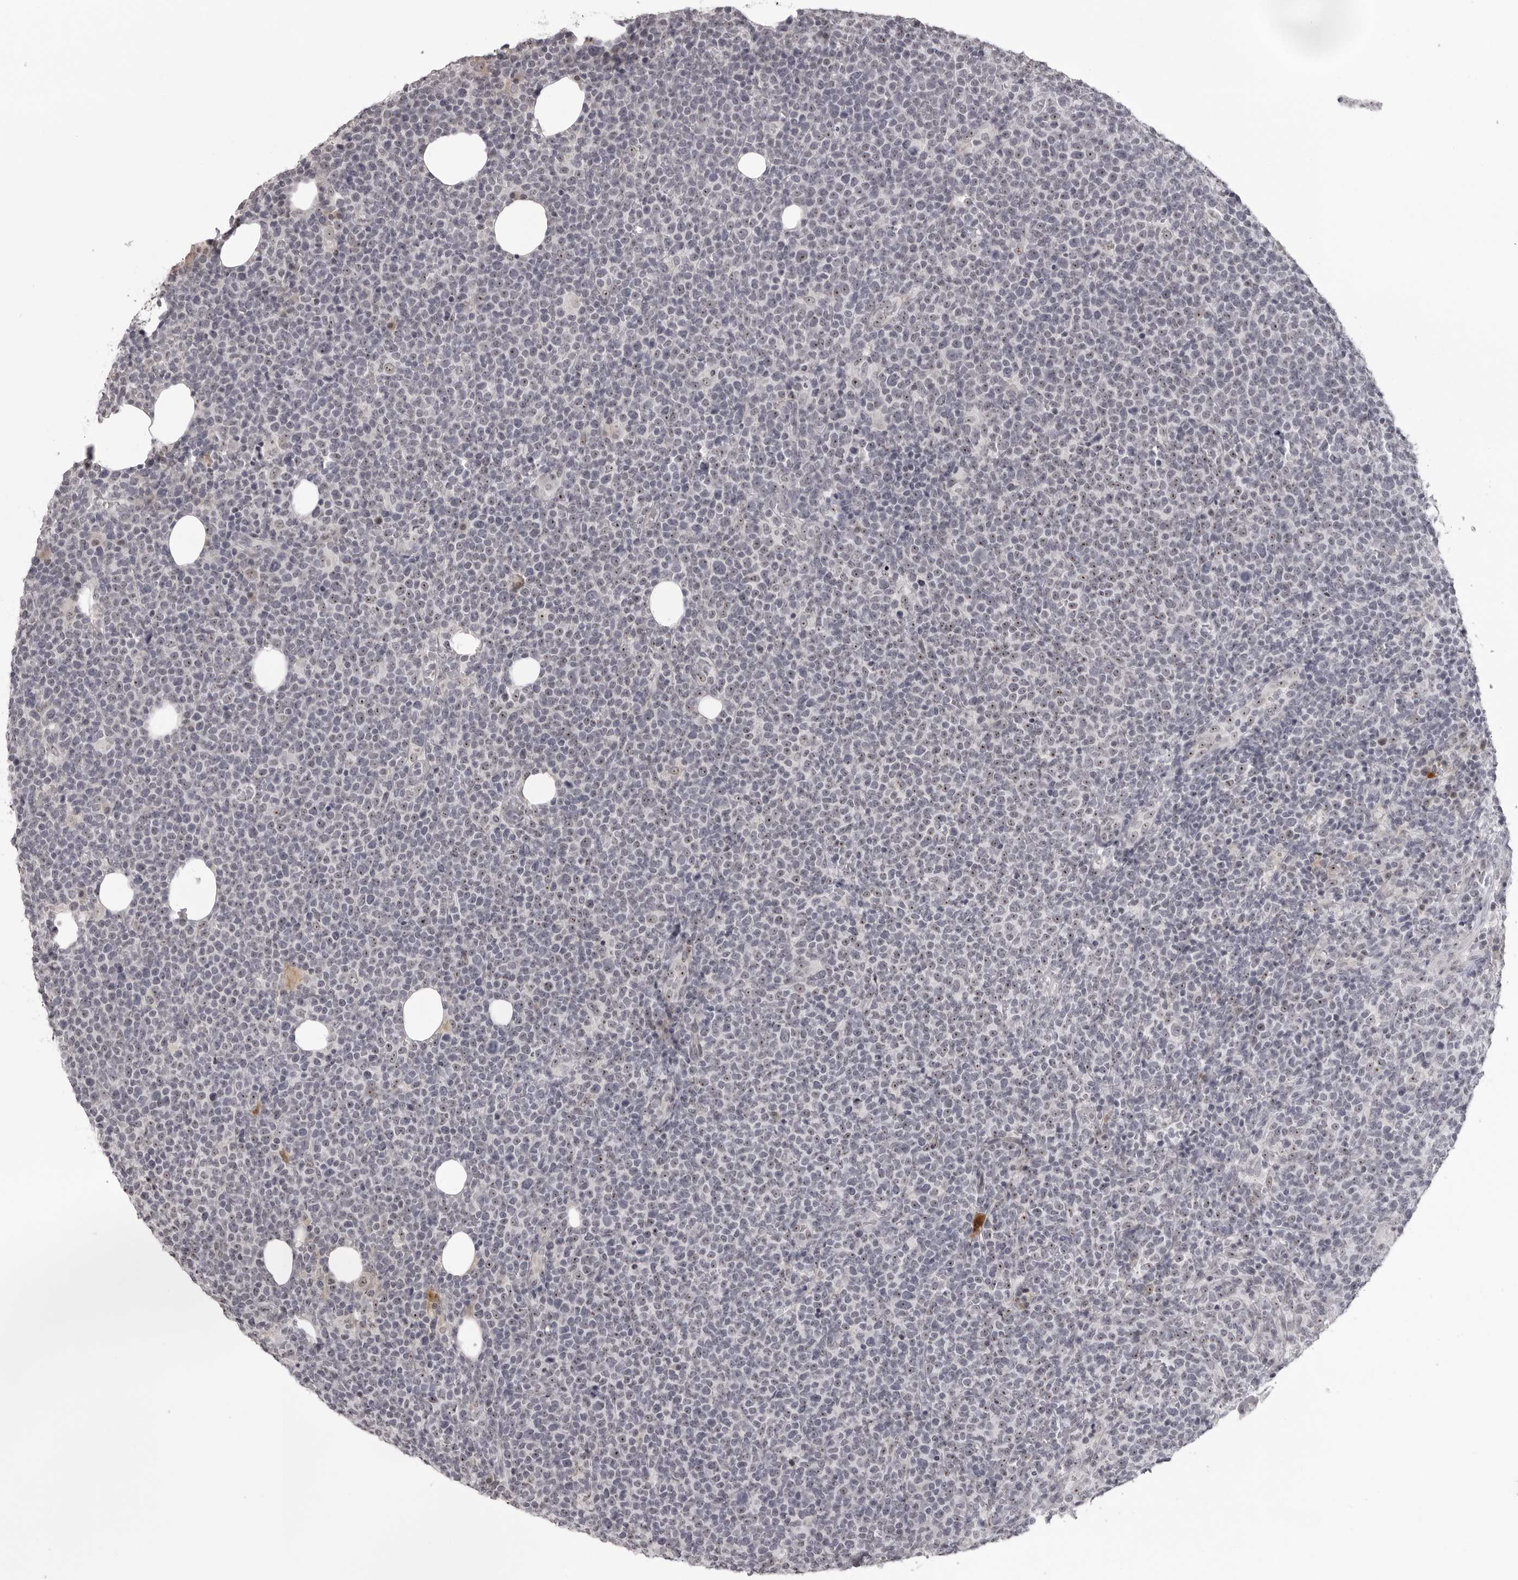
{"staining": {"intensity": "moderate", "quantity": "25%-75%", "location": "nuclear"}, "tissue": "lymphoma", "cell_type": "Tumor cells", "image_type": "cancer", "snomed": [{"axis": "morphology", "description": "Malignant lymphoma, non-Hodgkin's type, High grade"}, {"axis": "topography", "description": "Lymph node"}], "caption": "Moderate nuclear expression is seen in about 25%-75% of tumor cells in lymphoma.", "gene": "HELZ", "patient": {"sex": "male", "age": 61}}